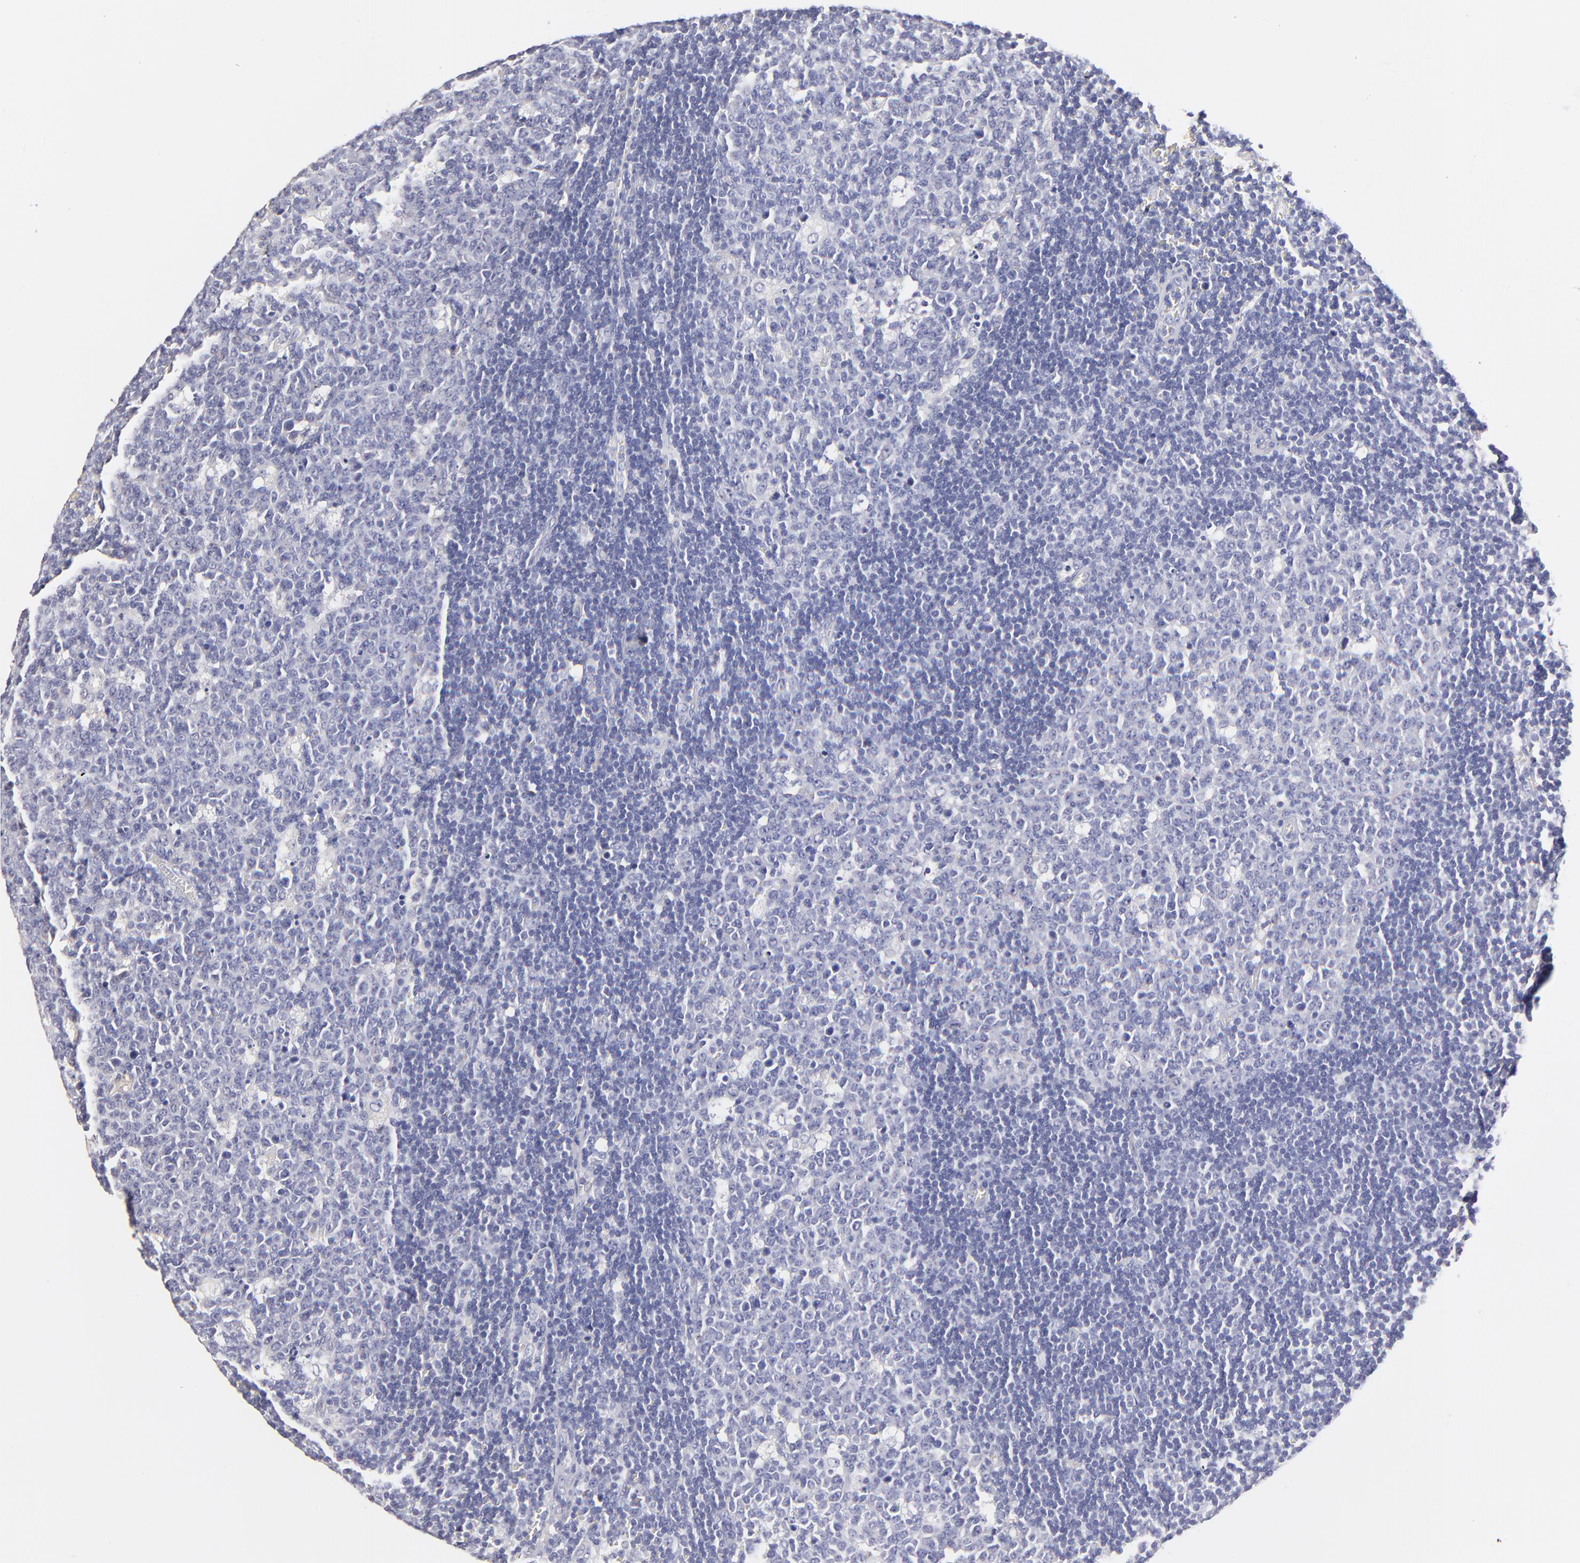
{"staining": {"intensity": "negative", "quantity": "none", "location": "none"}, "tissue": "lymph node", "cell_type": "Germinal center cells", "image_type": "normal", "snomed": [{"axis": "morphology", "description": "Normal tissue, NOS"}, {"axis": "topography", "description": "Lymph node"}, {"axis": "topography", "description": "Salivary gland"}], "caption": "Immunohistochemistry image of unremarkable lymph node stained for a protein (brown), which reveals no positivity in germinal center cells.", "gene": "BTG2", "patient": {"sex": "male", "age": 8}}